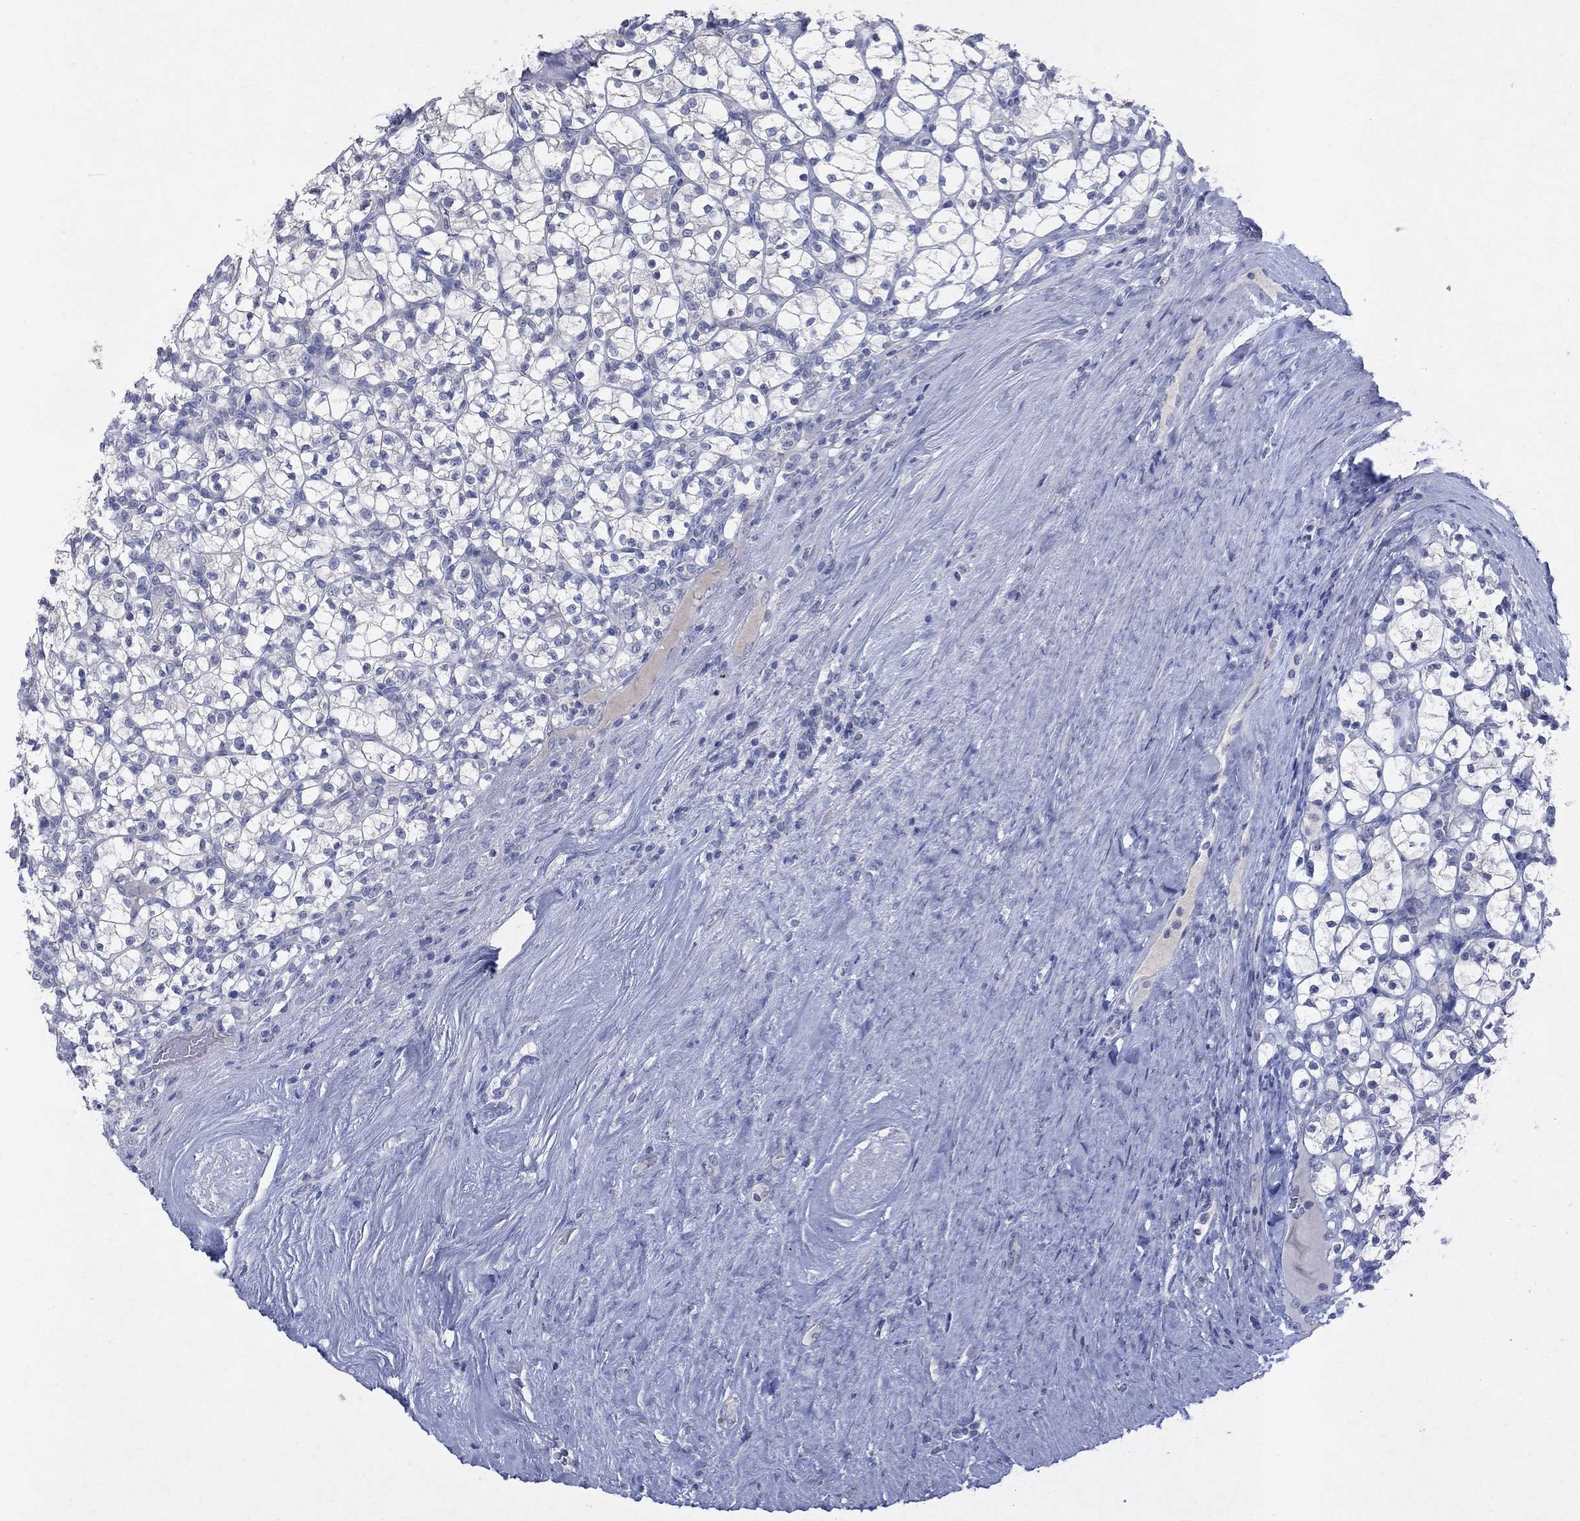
{"staining": {"intensity": "negative", "quantity": "none", "location": "none"}, "tissue": "renal cancer", "cell_type": "Tumor cells", "image_type": "cancer", "snomed": [{"axis": "morphology", "description": "Adenocarcinoma, NOS"}, {"axis": "topography", "description": "Kidney"}], "caption": "IHC histopathology image of human renal cancer (adenocarcinoma) stained for a protein (brown), which reveals no positivity in tumor cells.", "gene": "KRT40", "patient": {"sex": "female", "age": 89}}